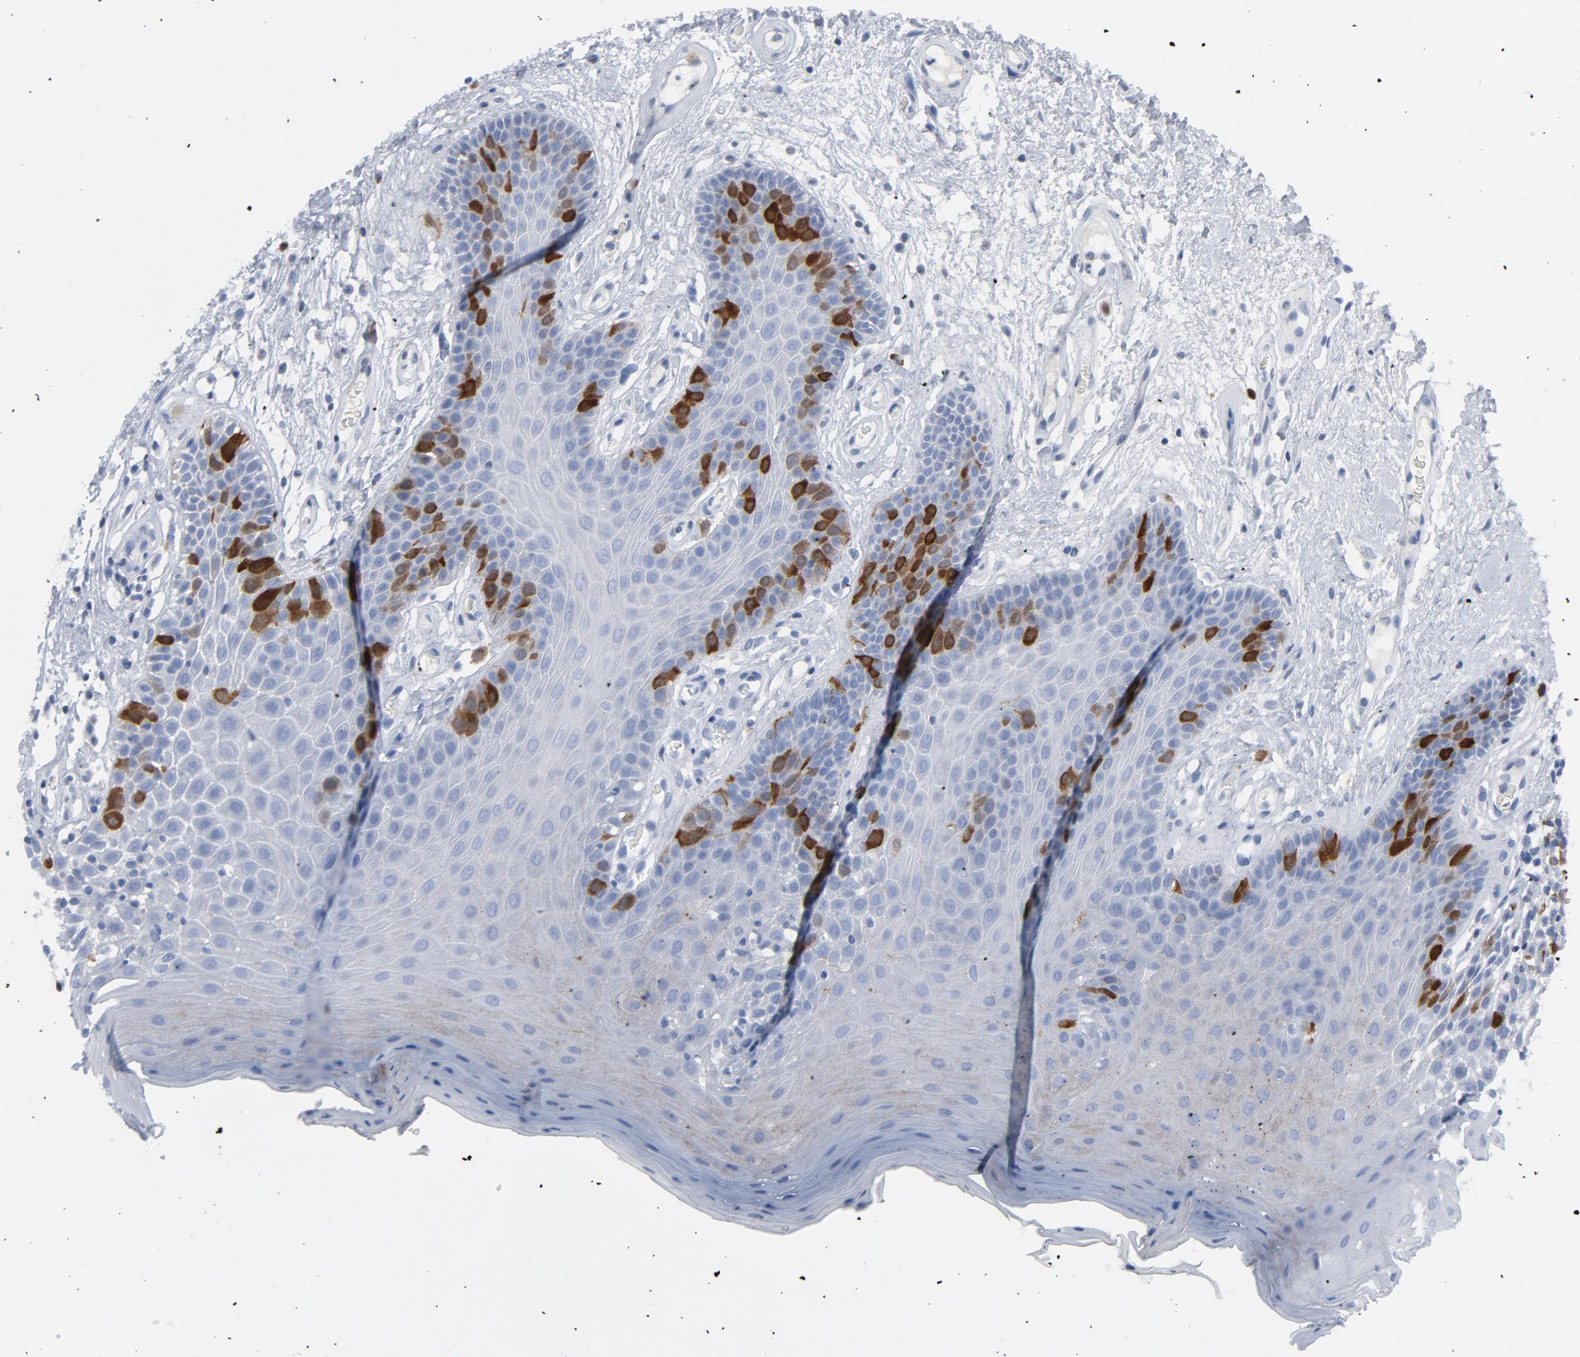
{"staining": {"intensity": "strong", "quantity": "<25%", "location": "cytoplasmic/membranous,nuclear"}, "tissue": "oral mucosa", "cell_type": "Squamous epithelial cells", "image_type": "normal", "snomed": [{"axis": "morphology", "description": "Normal tissue, NOS"}, {"axis": "morphology", "description": "Squamous cell carcinoma, NOS"}, {"axis": "topography", "description": "Skeletal muscle"}, {"axis": "topography", "description": "Oral tissue"}, {"axis": "topography", "description": "Head-Neck"}], "caption": "A photomicrograph of oral mucosa stained for a protein shows strong cytoplasmic/membranous,nuclear brown staining in squamous epithelial cells.", "gene": "CDC20", "patient": {"sex": "male", "age": 71}}